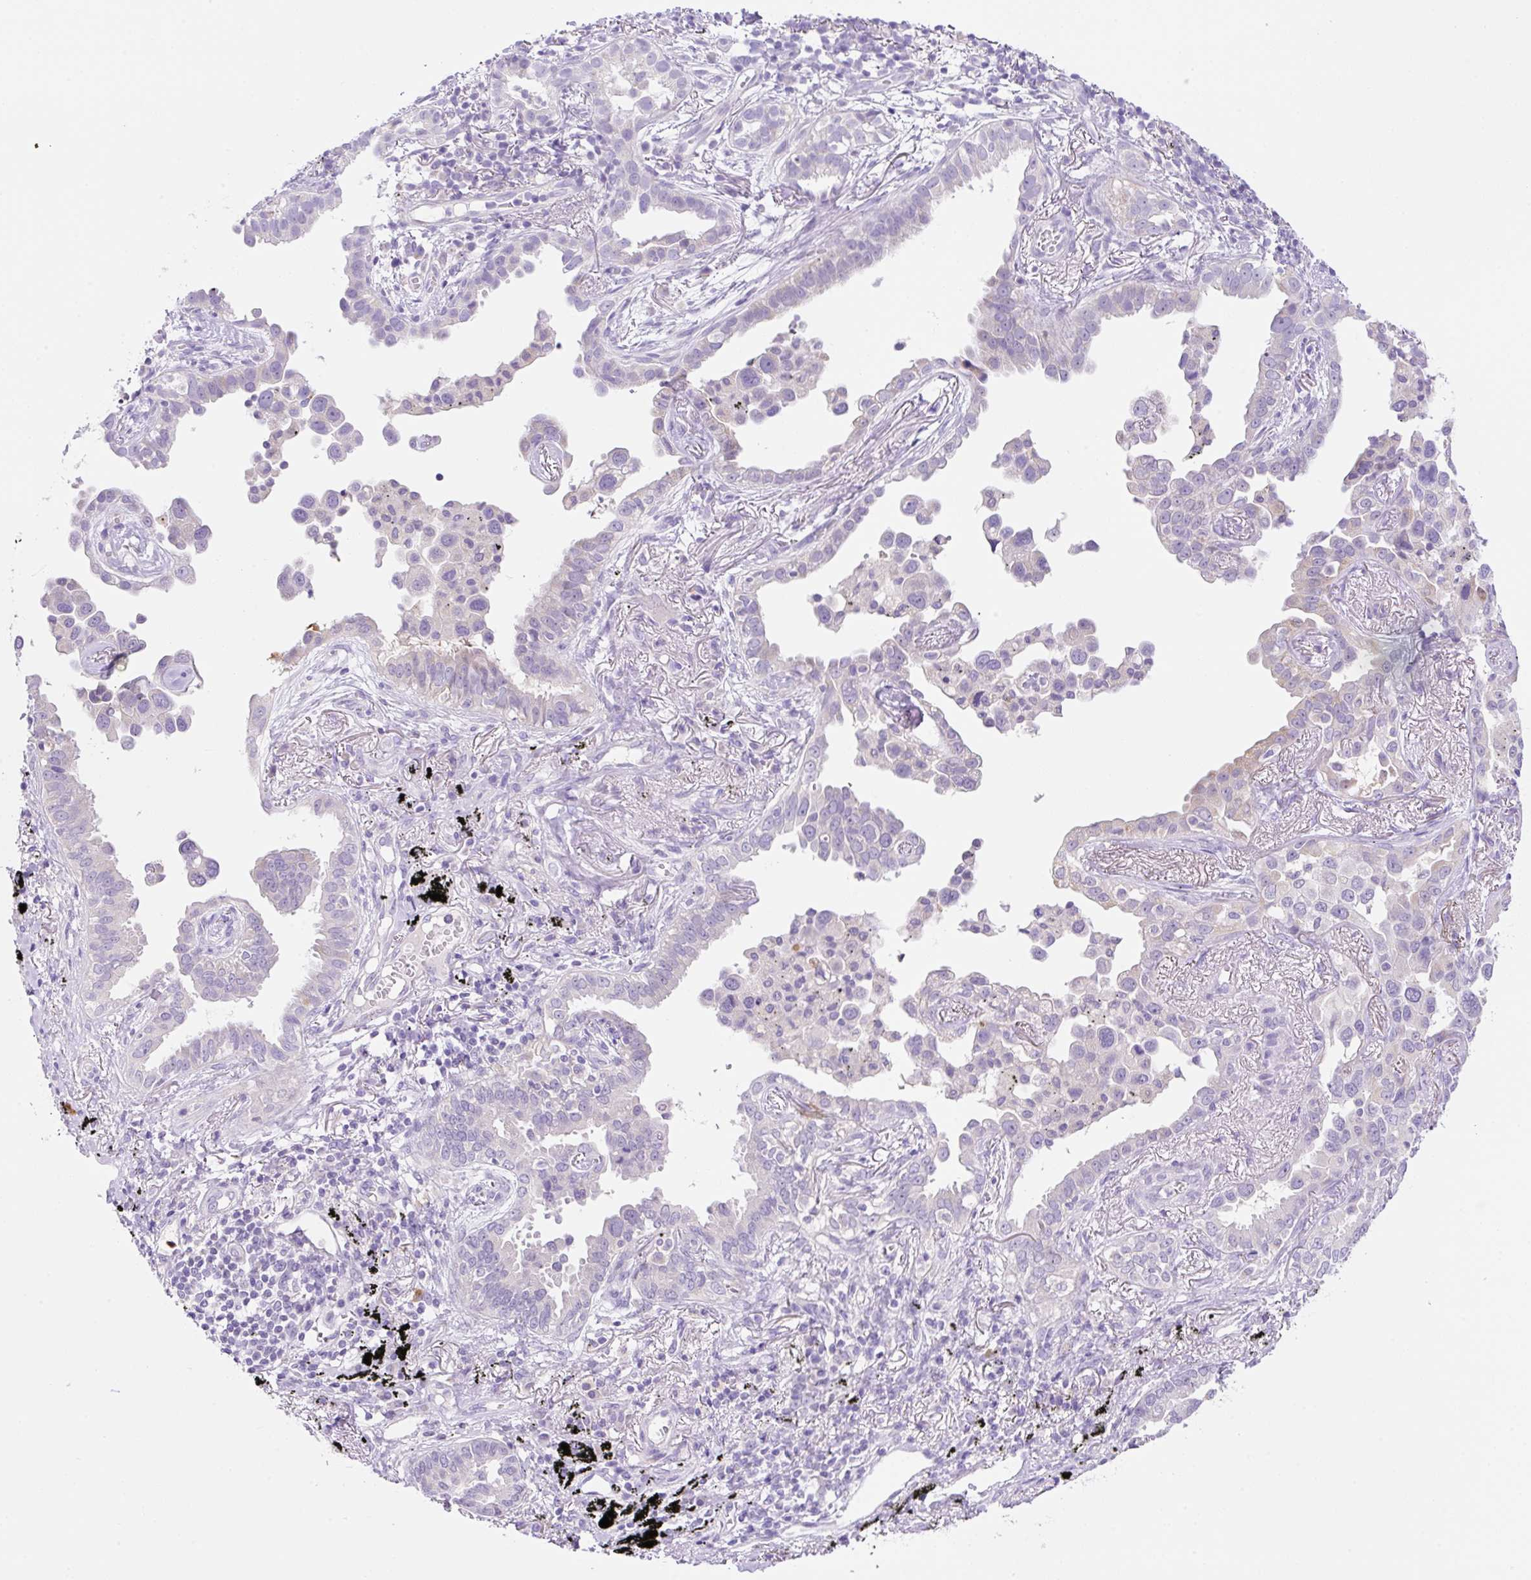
{"staining": {"intensity": "negative", "quantity": "none", "location": "none"}, "tissue": "lung cancer", "cell_type": "Tumor cells", "image_type": "cancer", "snomed": [{"axis": "morphology", "description": "Adenocarcinoma, NOS"}, {"axis": "topography", "description": "Lung"}], "caption": "Micrograph shows no protein positivity in tumor cells of lung cancer (adenocarcinoma) tissue.", "gene": "NDST3", "patient": {"sex": "male", "age": 67}}